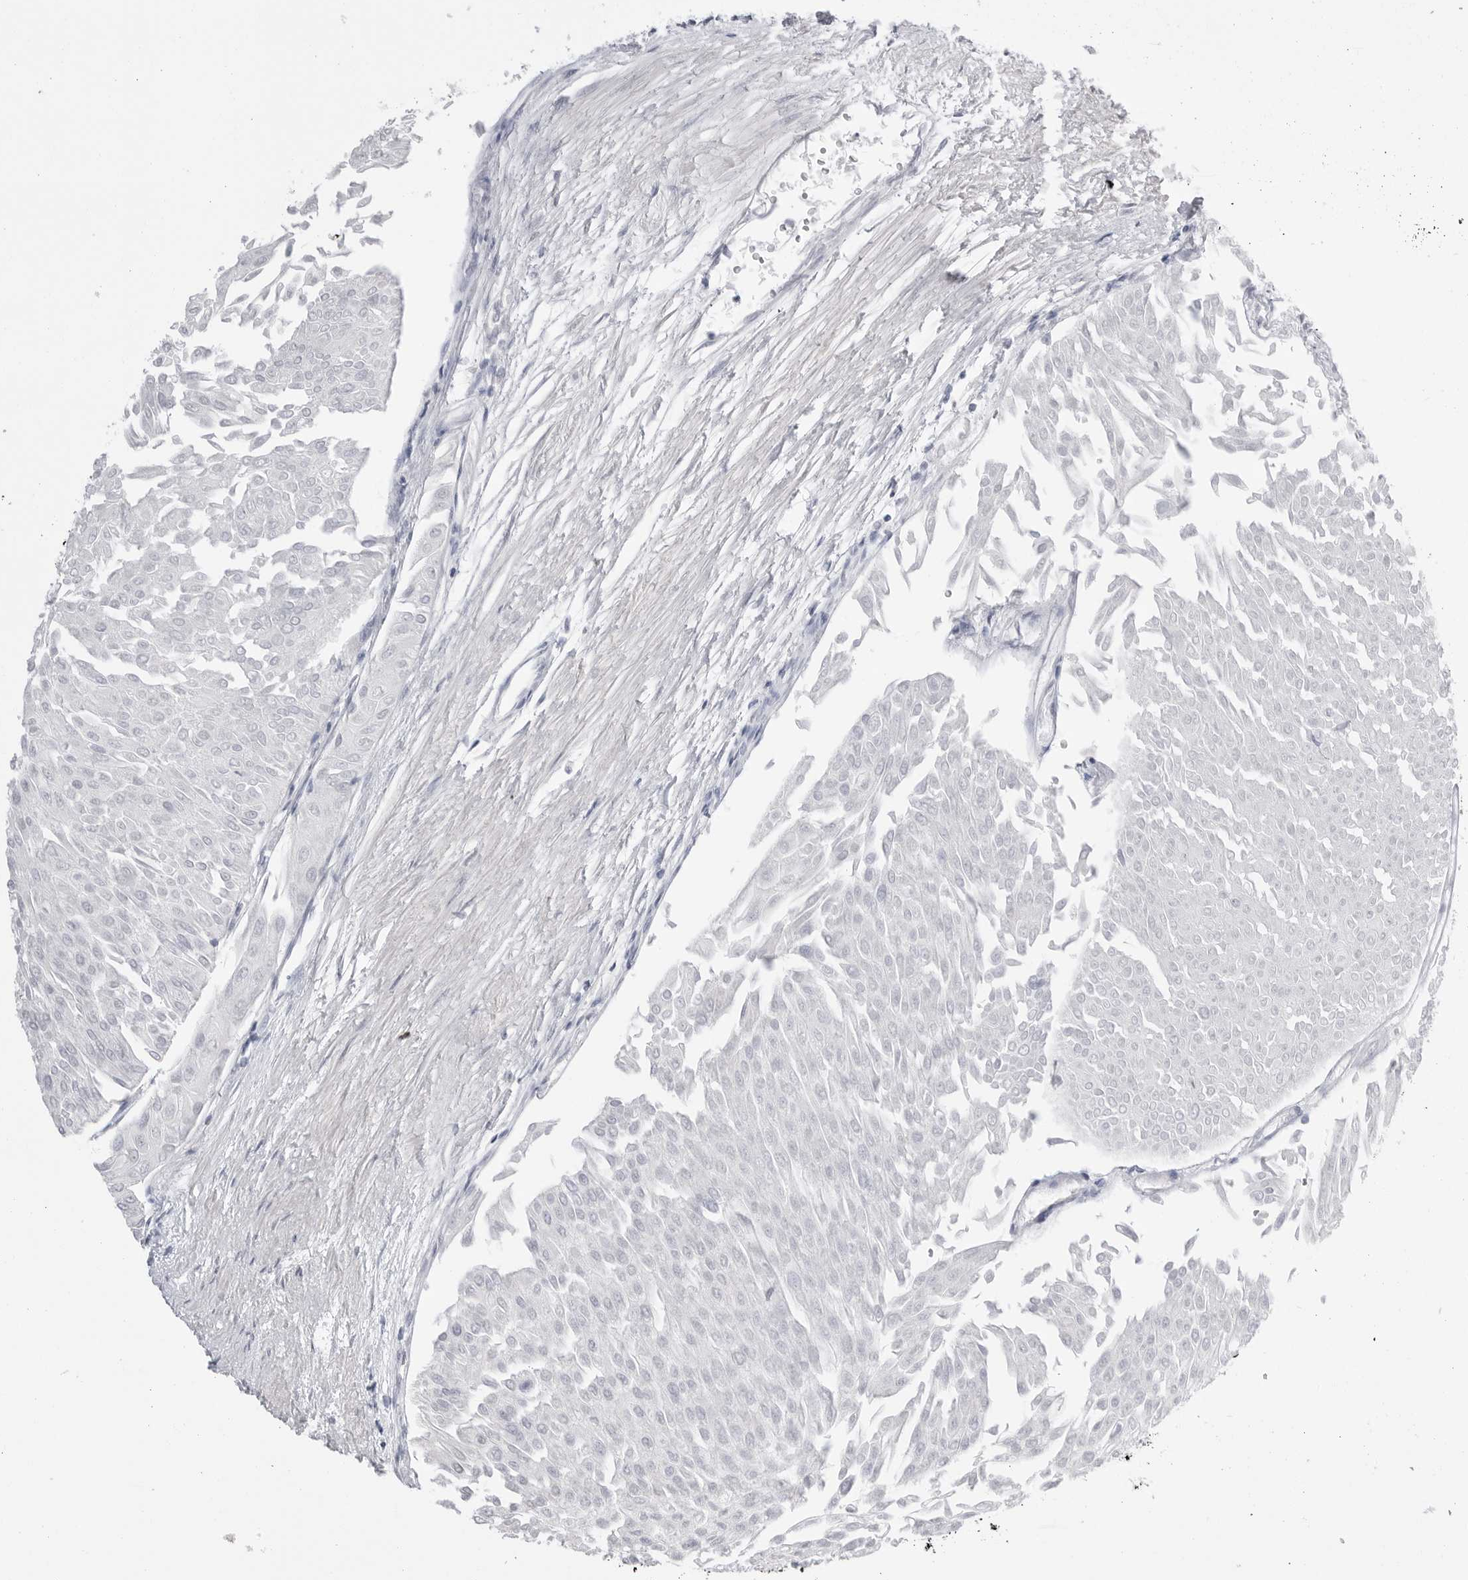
{"staining": {"intensity": "negative", "quantity": "none", "location": "none"}, "tissue": "urothelial cancer", "cell_type": "Tumor cells", "image_type": "cancer", "snomed": [{"axis": "morphology", "description": "Urothelial carcinoma, Low grade"}, {"axis": "topography", "description": "Urinary bladder"}], "caption": "This is an IHC photomicrograph of low-grade urothelial carcinoma. There is no staining in tumor cells.", "gene": "CPB1", "patient": {"sex": "male", "age": 67}}